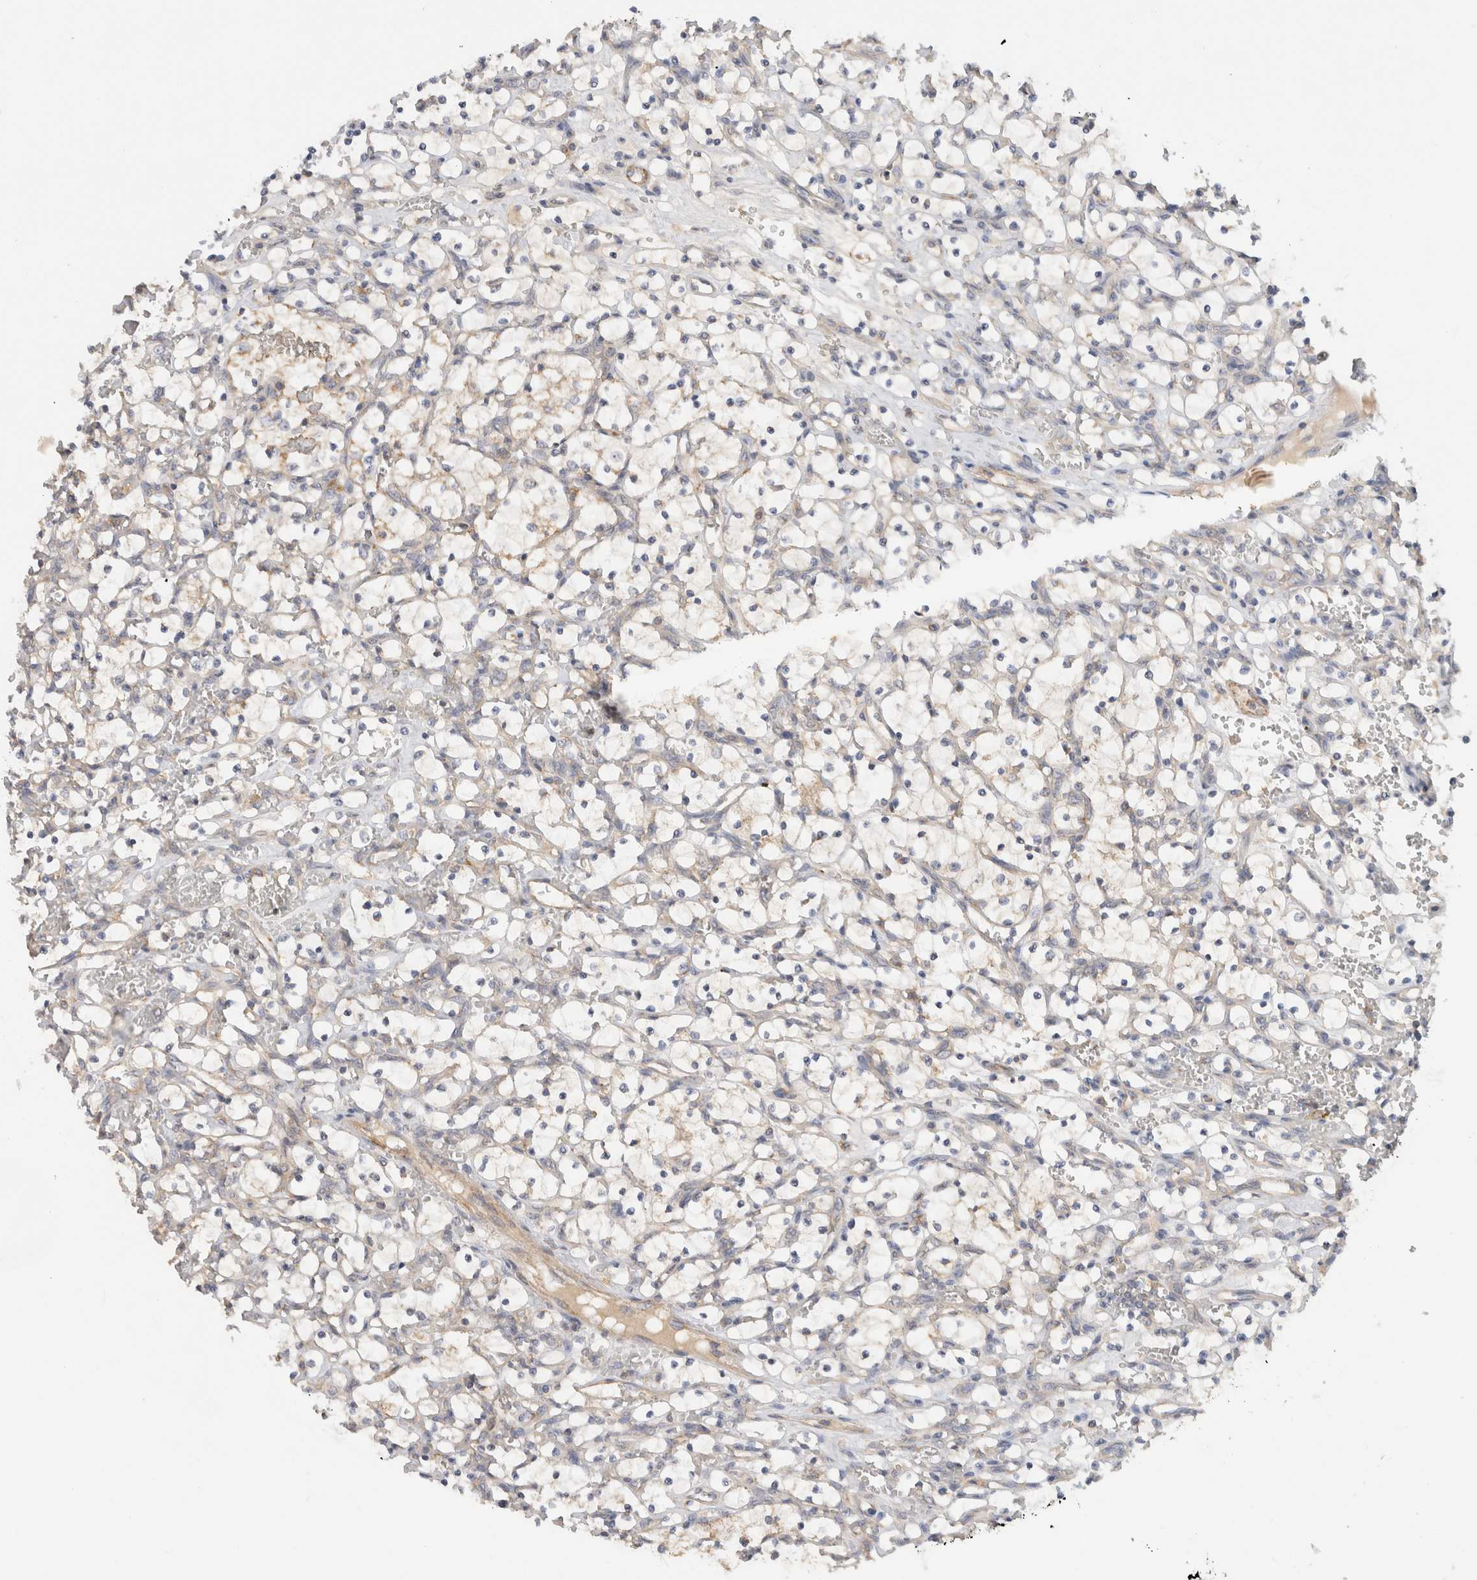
{"staining": {"intensity": "weak", "quantity": ">75%", "location": "cytoplasmic/membranous"}, "tissue": "renal cancer", "cell_type": "Tumor cells", "image_type": "cancer", "snomed": [{"axis": "morphology", "description": "Adenocarcinoma, NOS"}, {"axis": "topography", "description": "Kidney"}], "caption": "A low amount of weak cytoplasmic/membranous staining is present in approximately >75% of tumor cells in renal adenocarcinoma tissue.", "gene": "SGK3", "patient": {"sex": "female", "age": 69}}